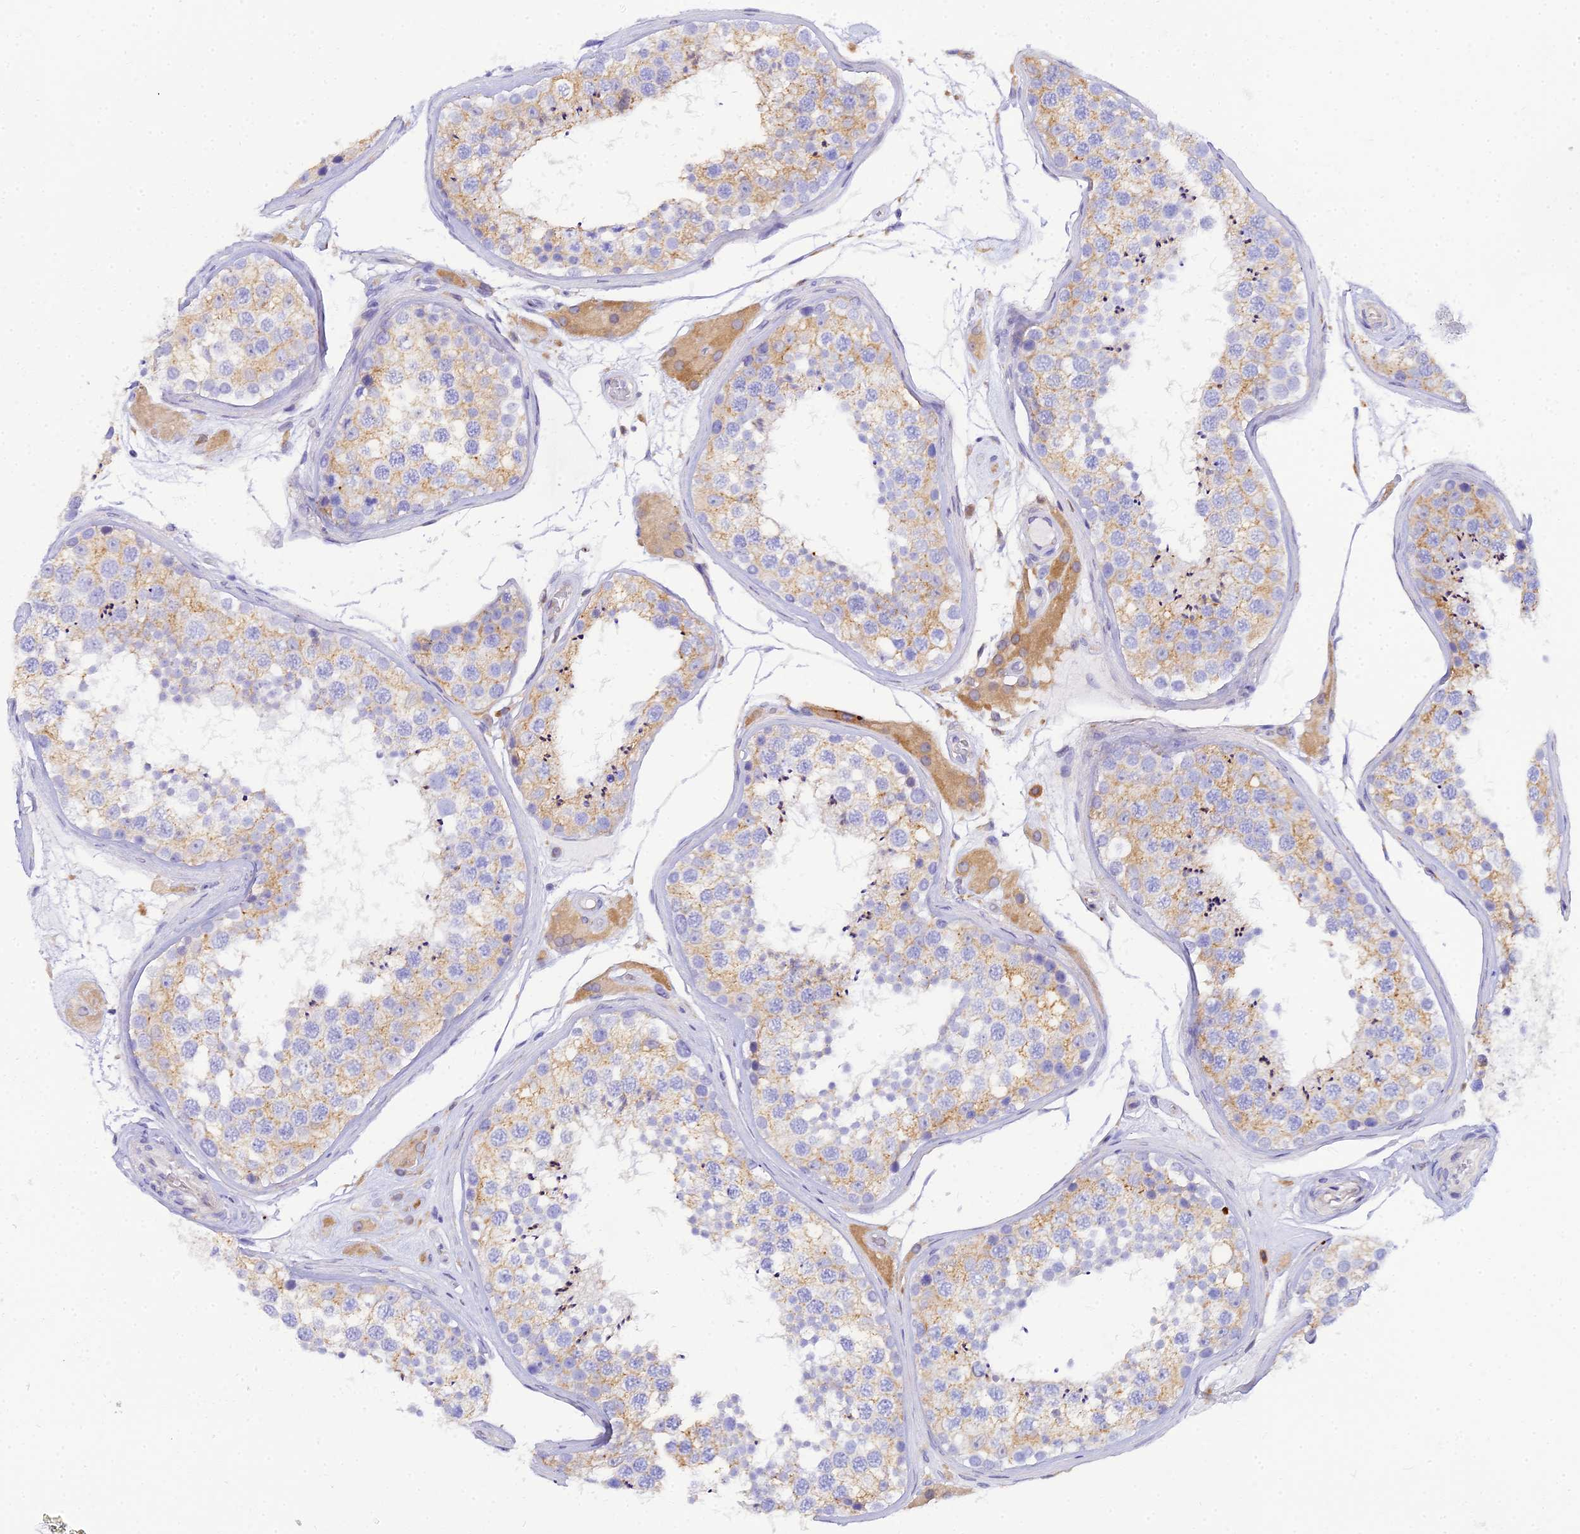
{"staining": {"intensity": "weak", "quantity": "25%-75%", "location": "cytoplasmic/membranous"}, "tissue": "testis", "cell_type": "Cells in seminiferous ducts", "image_type": "normal", "snomed": [{"axis": "morphology", "description": "Normal tissue, NOS"}, {"axis": "topography", "description": "Testis"}], "caption": "Protein expression analysis of normal testis exhibits weak cytoplasmic/membranous positivity in approximately 25%-75% of cells in seminiferous ducts. (DAB (3,3'-diaminobenzidine) = brown stain, brightfield microscopy at high magnification).", "gene": "ARL8A", "patient": {"sex": "male", "age": 46}}